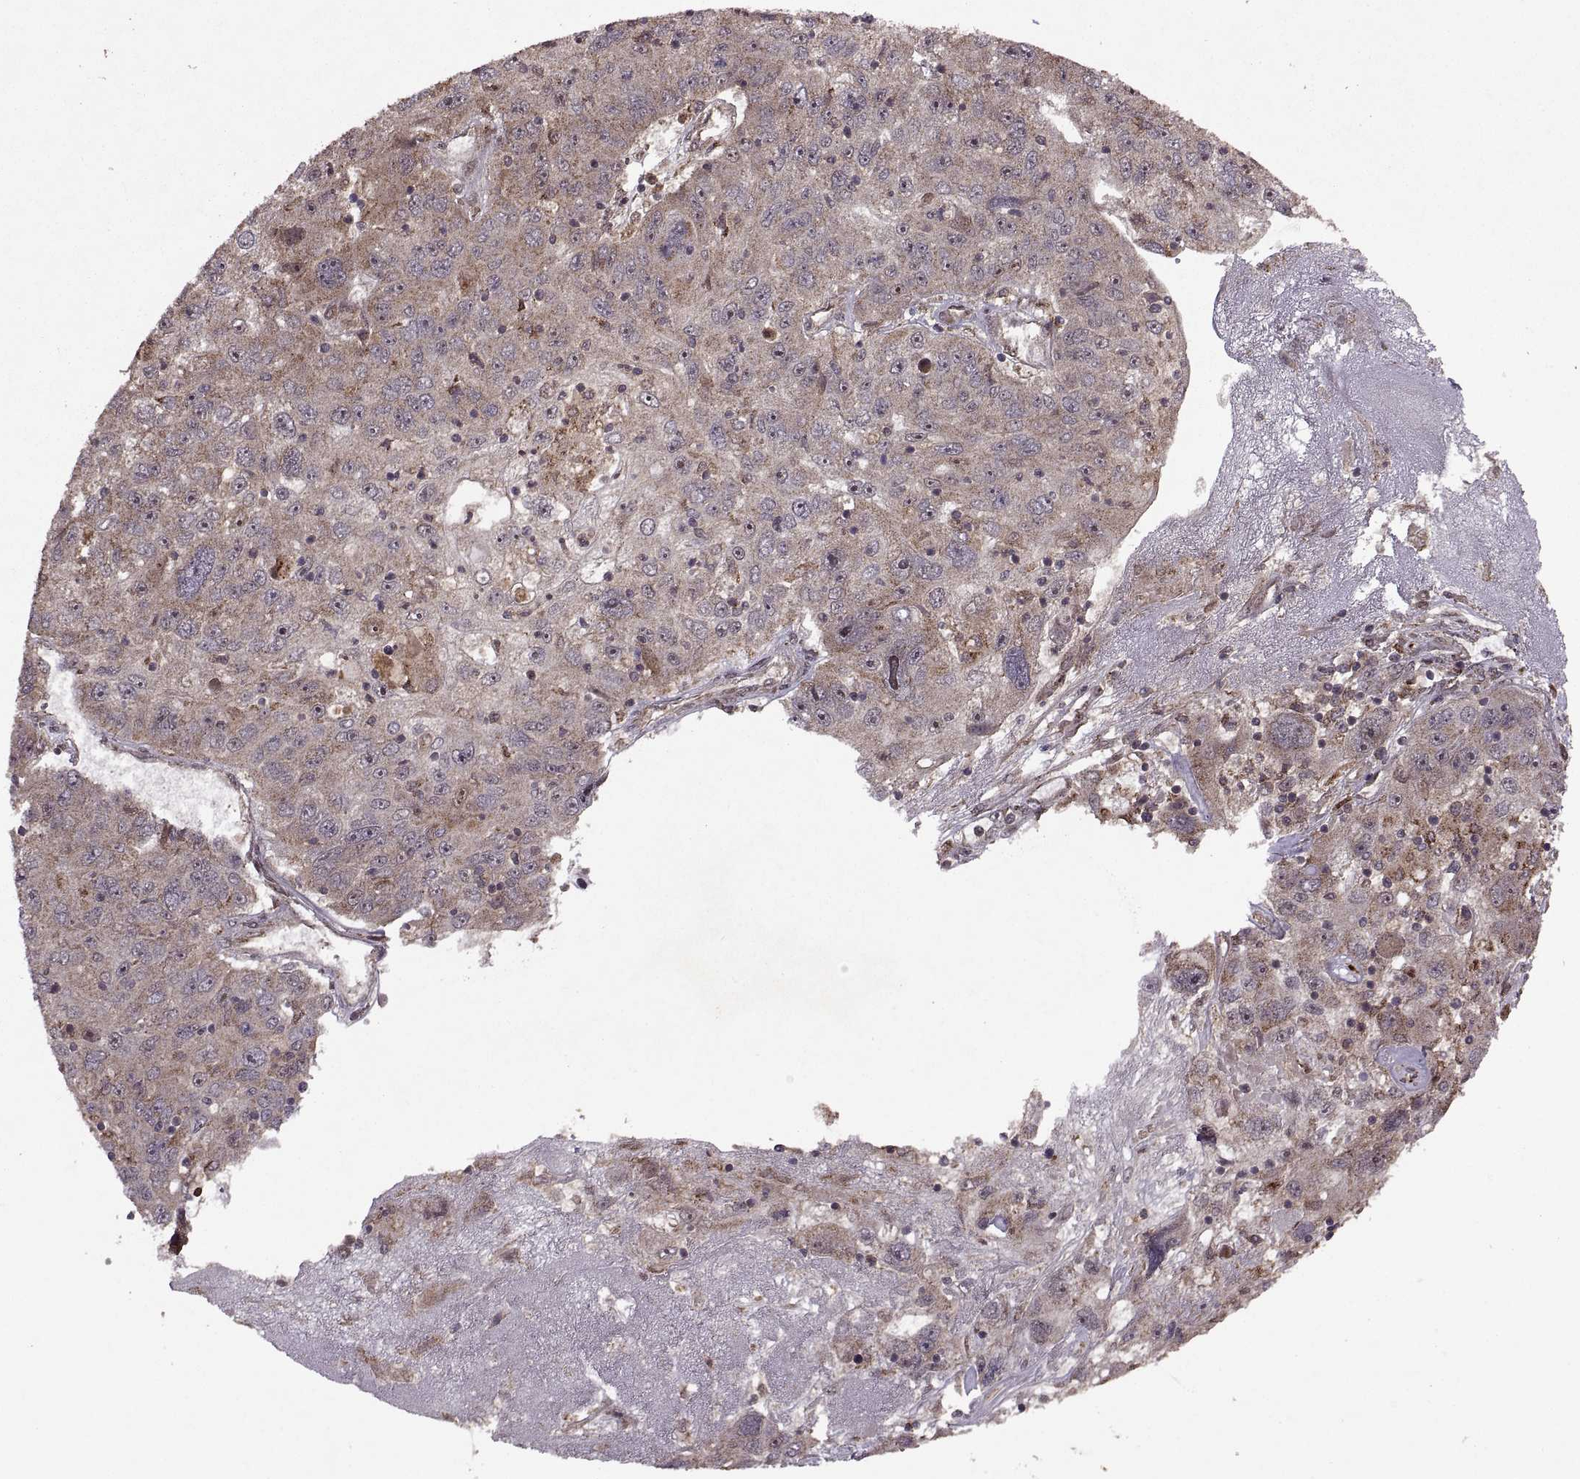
{"staining": {"intensity": "weak", "quantity": ">75%", "location": "cytoplasmic/membranous"}, "tissue": "stomach cancer", "cell_type": "Tumor cells", "image_type": "cancer", "snomed": [{"axis": "morphology", "description": "Adenocarcinoma, NOS"}, {"axis": "topography", "description": "Stomach"}], "caption": "About >75% of tumor cells in human stomach cancer exhibit weak cytoplasmic/membranous protein staining as visualized by brown immunohistochemical staining.", "gene": "PTOV1", "patient": {"sex": "male", "age": 56}}